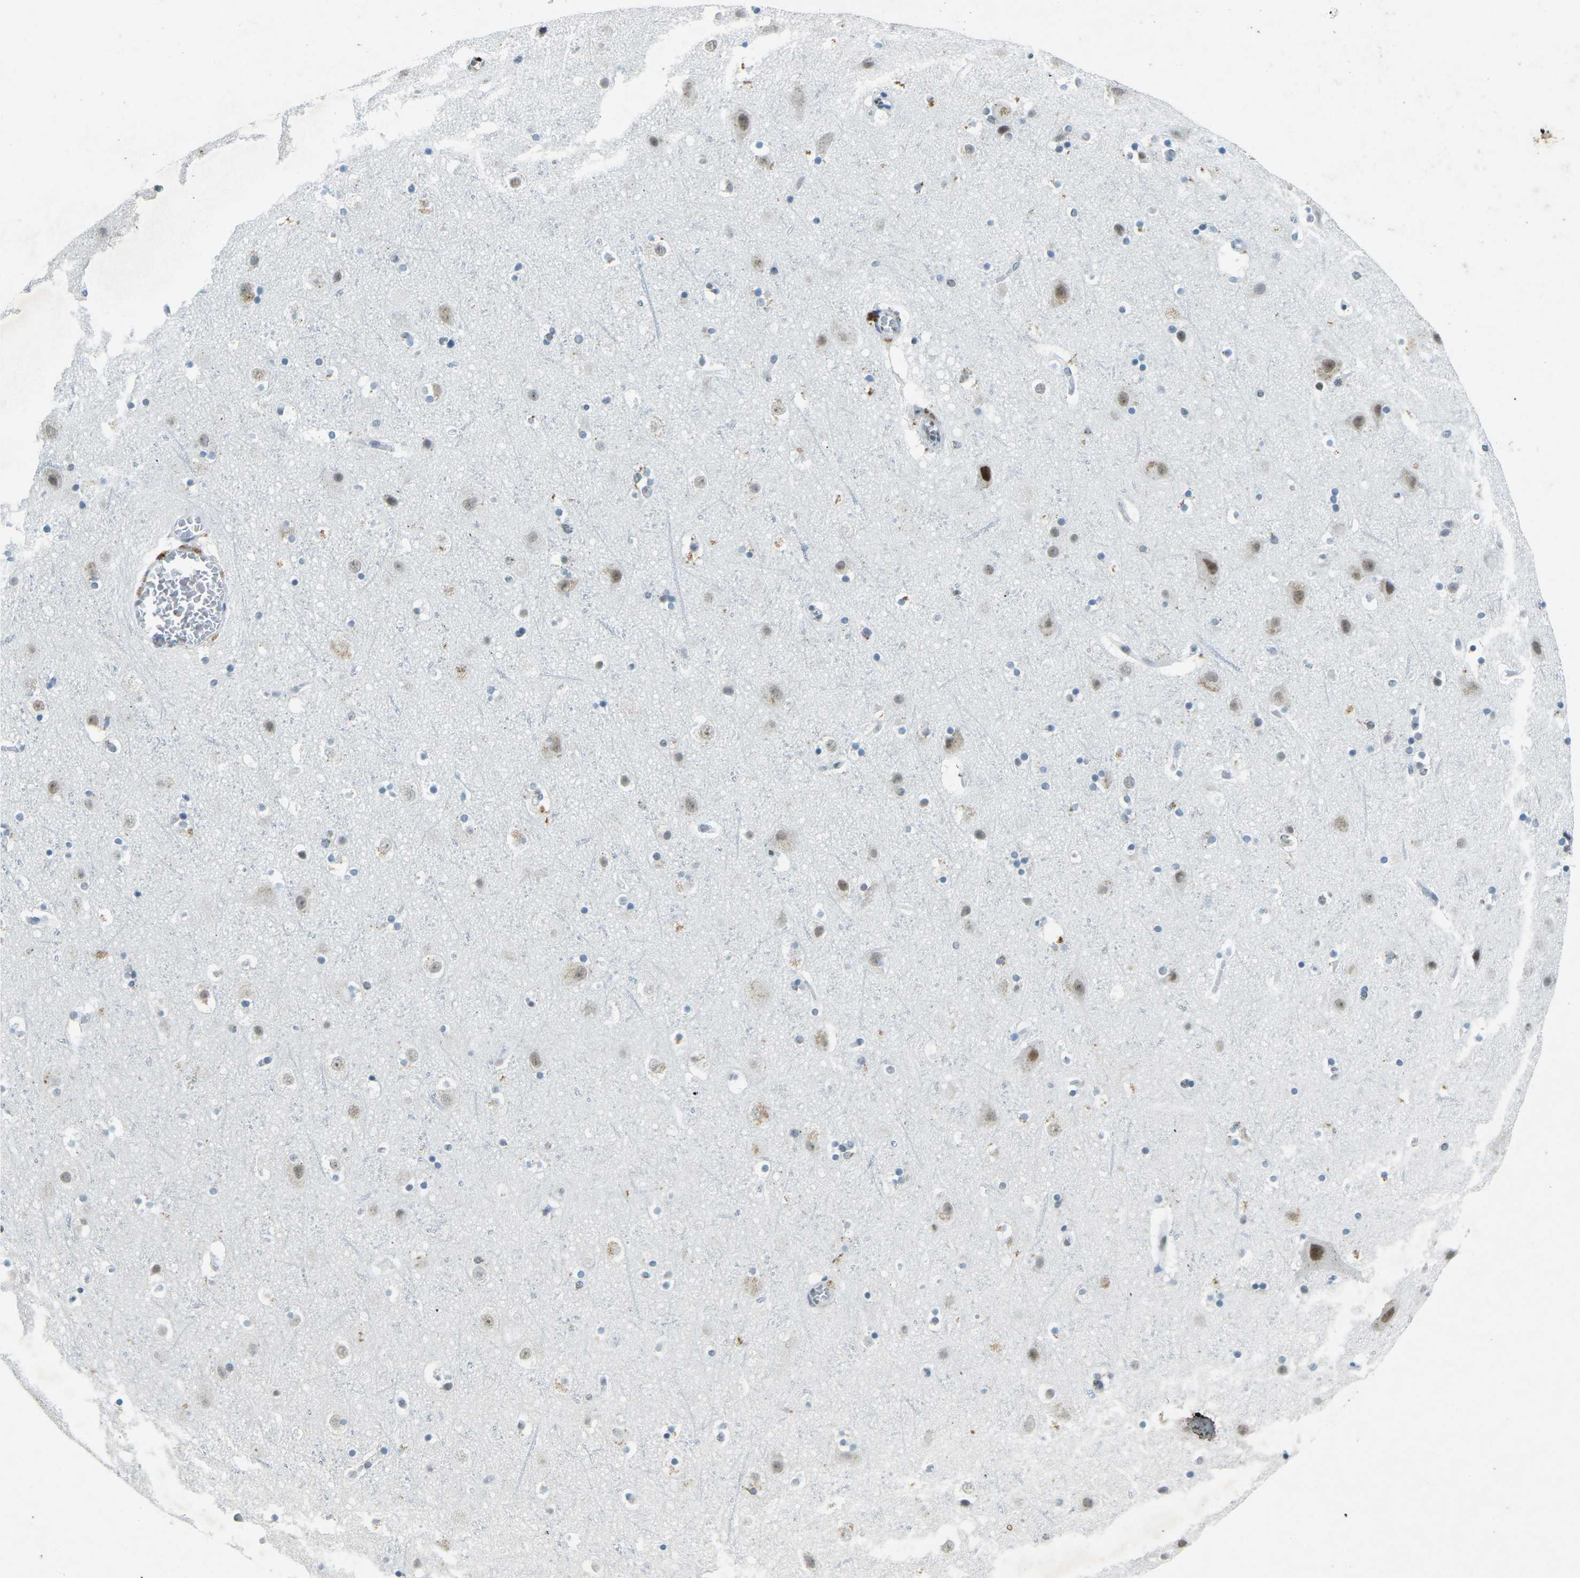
{"staining": {"intensity": "negative", "quantity": "none", "location": "none"}, "tissue": "cerebral cortex", "cell_type": "Endothelial cells", "image_type": "normal", "snomed": [{"axis": "morphology", "description": "Normal tissue, NOS"}, {"axis": "topography", "description": "Cerebral cortex"}], "caption": "Immunohistochemical staining of unremarkable human cerebral cortex demonstrates no significant staining in endothelial cells.", "gene": "RB1", "patient": {"sex": "male", "age": 45}}